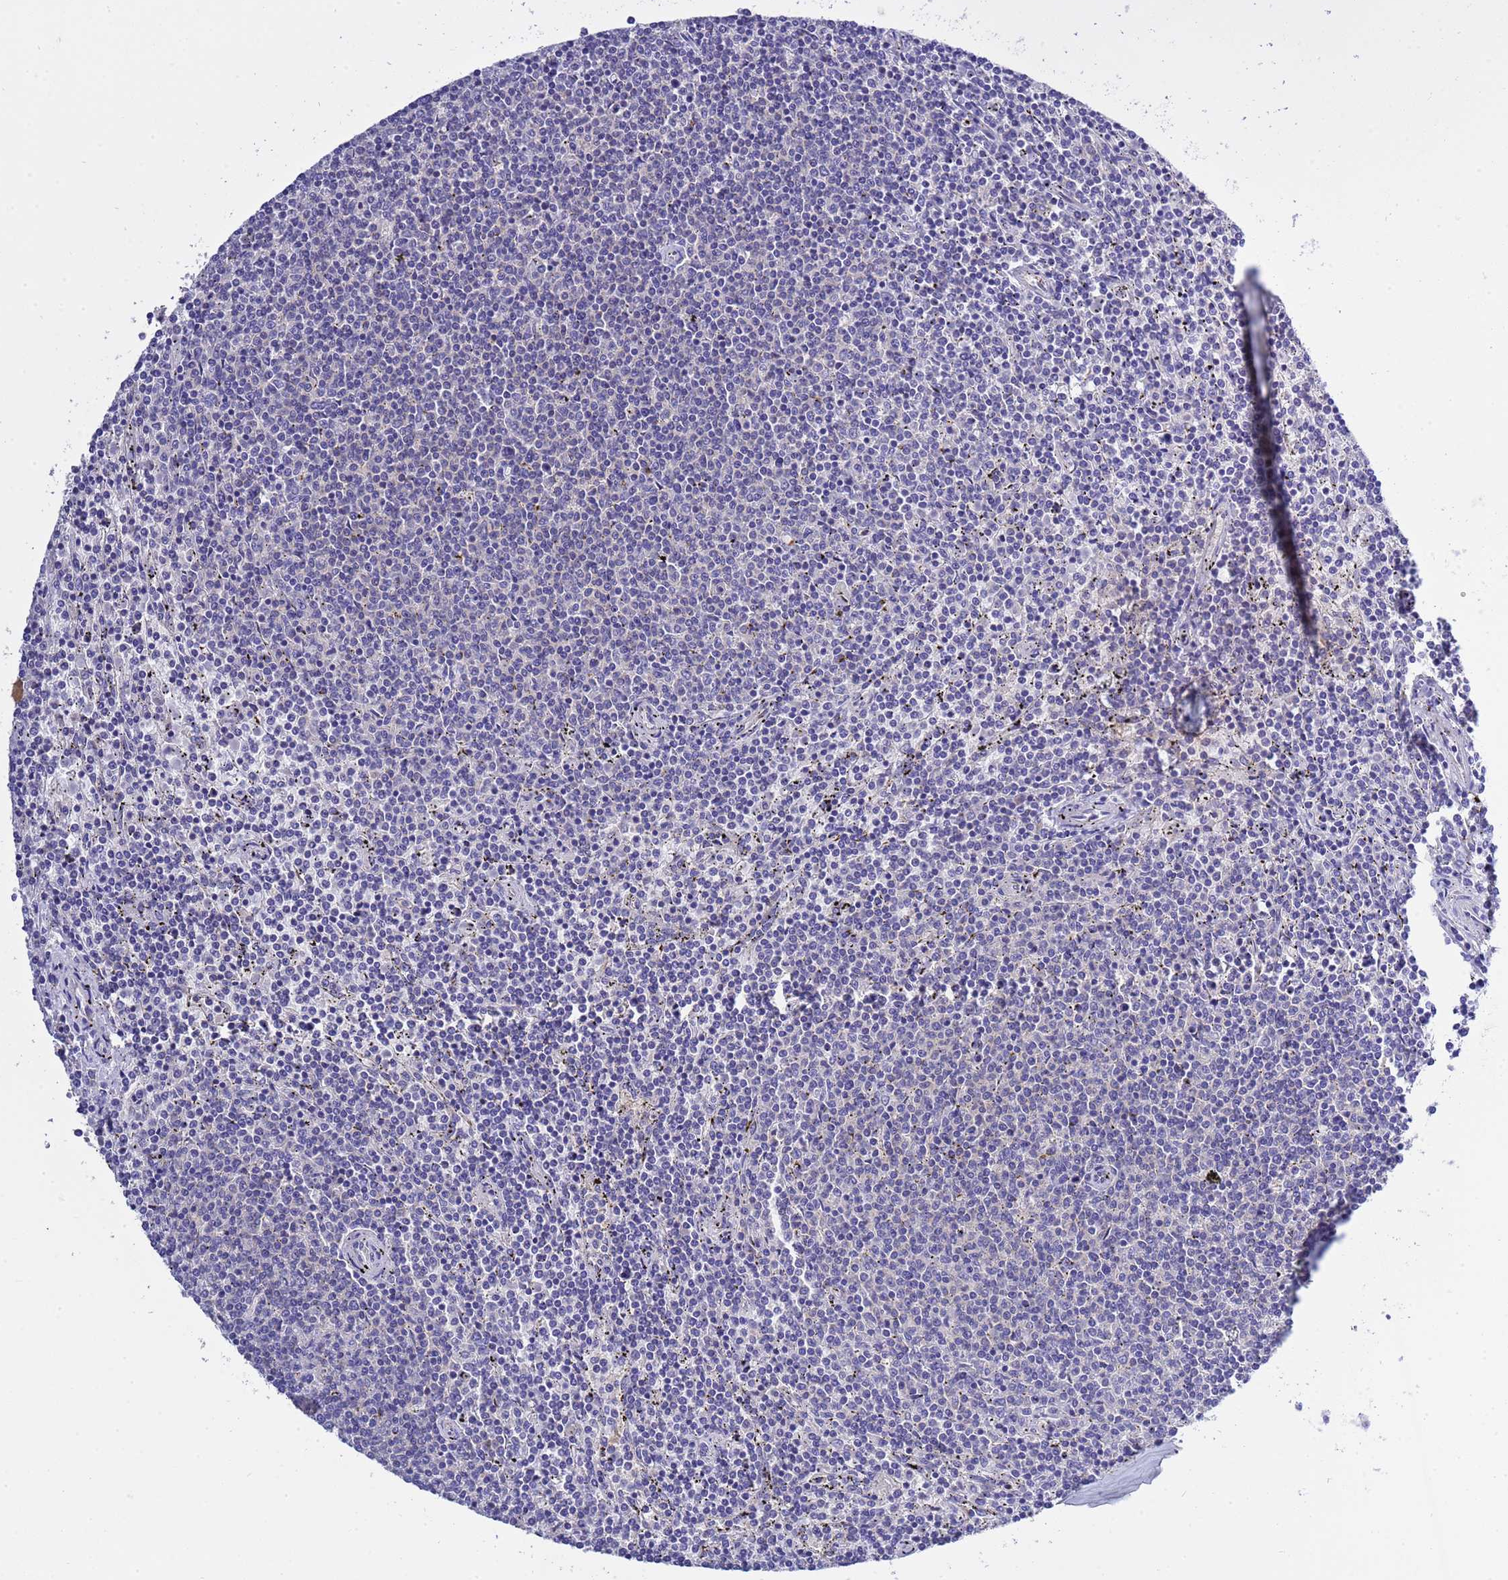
{"staining": {"intensity": "negative", "quantity": "none", "location": "none"}, "tissue": "lymphoma", "cell_type": "Tumor cells", "image_type": "cancer", "snomed": [{"axis": "morphology", "description": "Malignant lymphoma, non-Hodgkin's type, Low grade"}, {"axis": "topography", "description": "Spleen"}], "caption": "This image is of malignant lymphoma, non-Hodgkin's type (low-grade) stained with IHC to label a protein in brown with the nuclei are counter-stained blue. There is no staining in tumor cells.", "gene": "ANAPC1", "patient": {"sex": "female", "age": 50}}